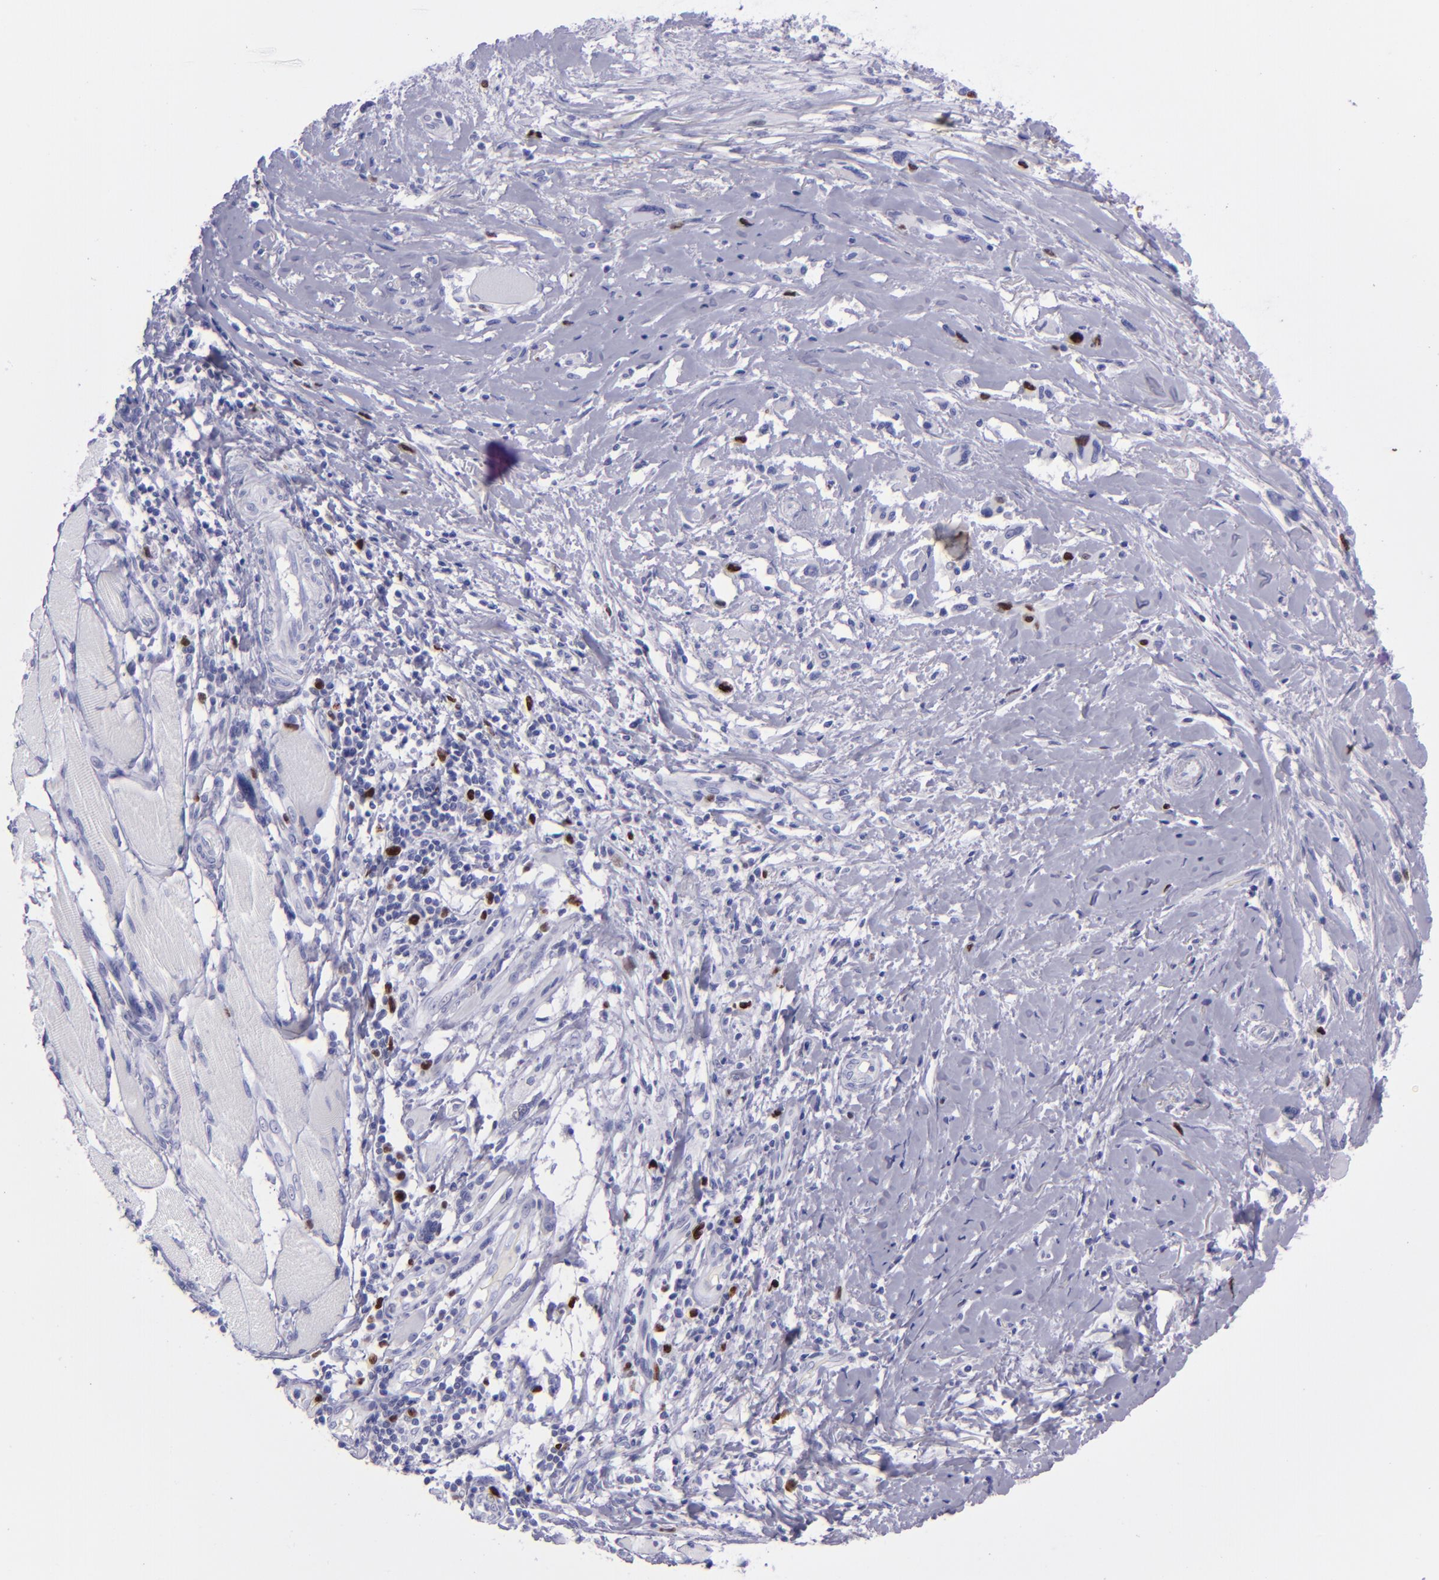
{"staining": {"intensity": "strong", "quantity": "<25%", "location": "nuclear"}, "tissue": "melanoma", "cell_type": "Tumor cells", "image_type": "cancer", "snomed": [{"axis": "morphology", "description": "Malignant melanoma, NOS"}, {"axis": "topography", "description": "Skin"}], "caption": "Human melanoma stained for a protein (brown) demonstrates strong nuclear positive staining in about <25% of tumor cells.", "gene": "TOP2A", "patient": {"sex": "male", "age": 91}}